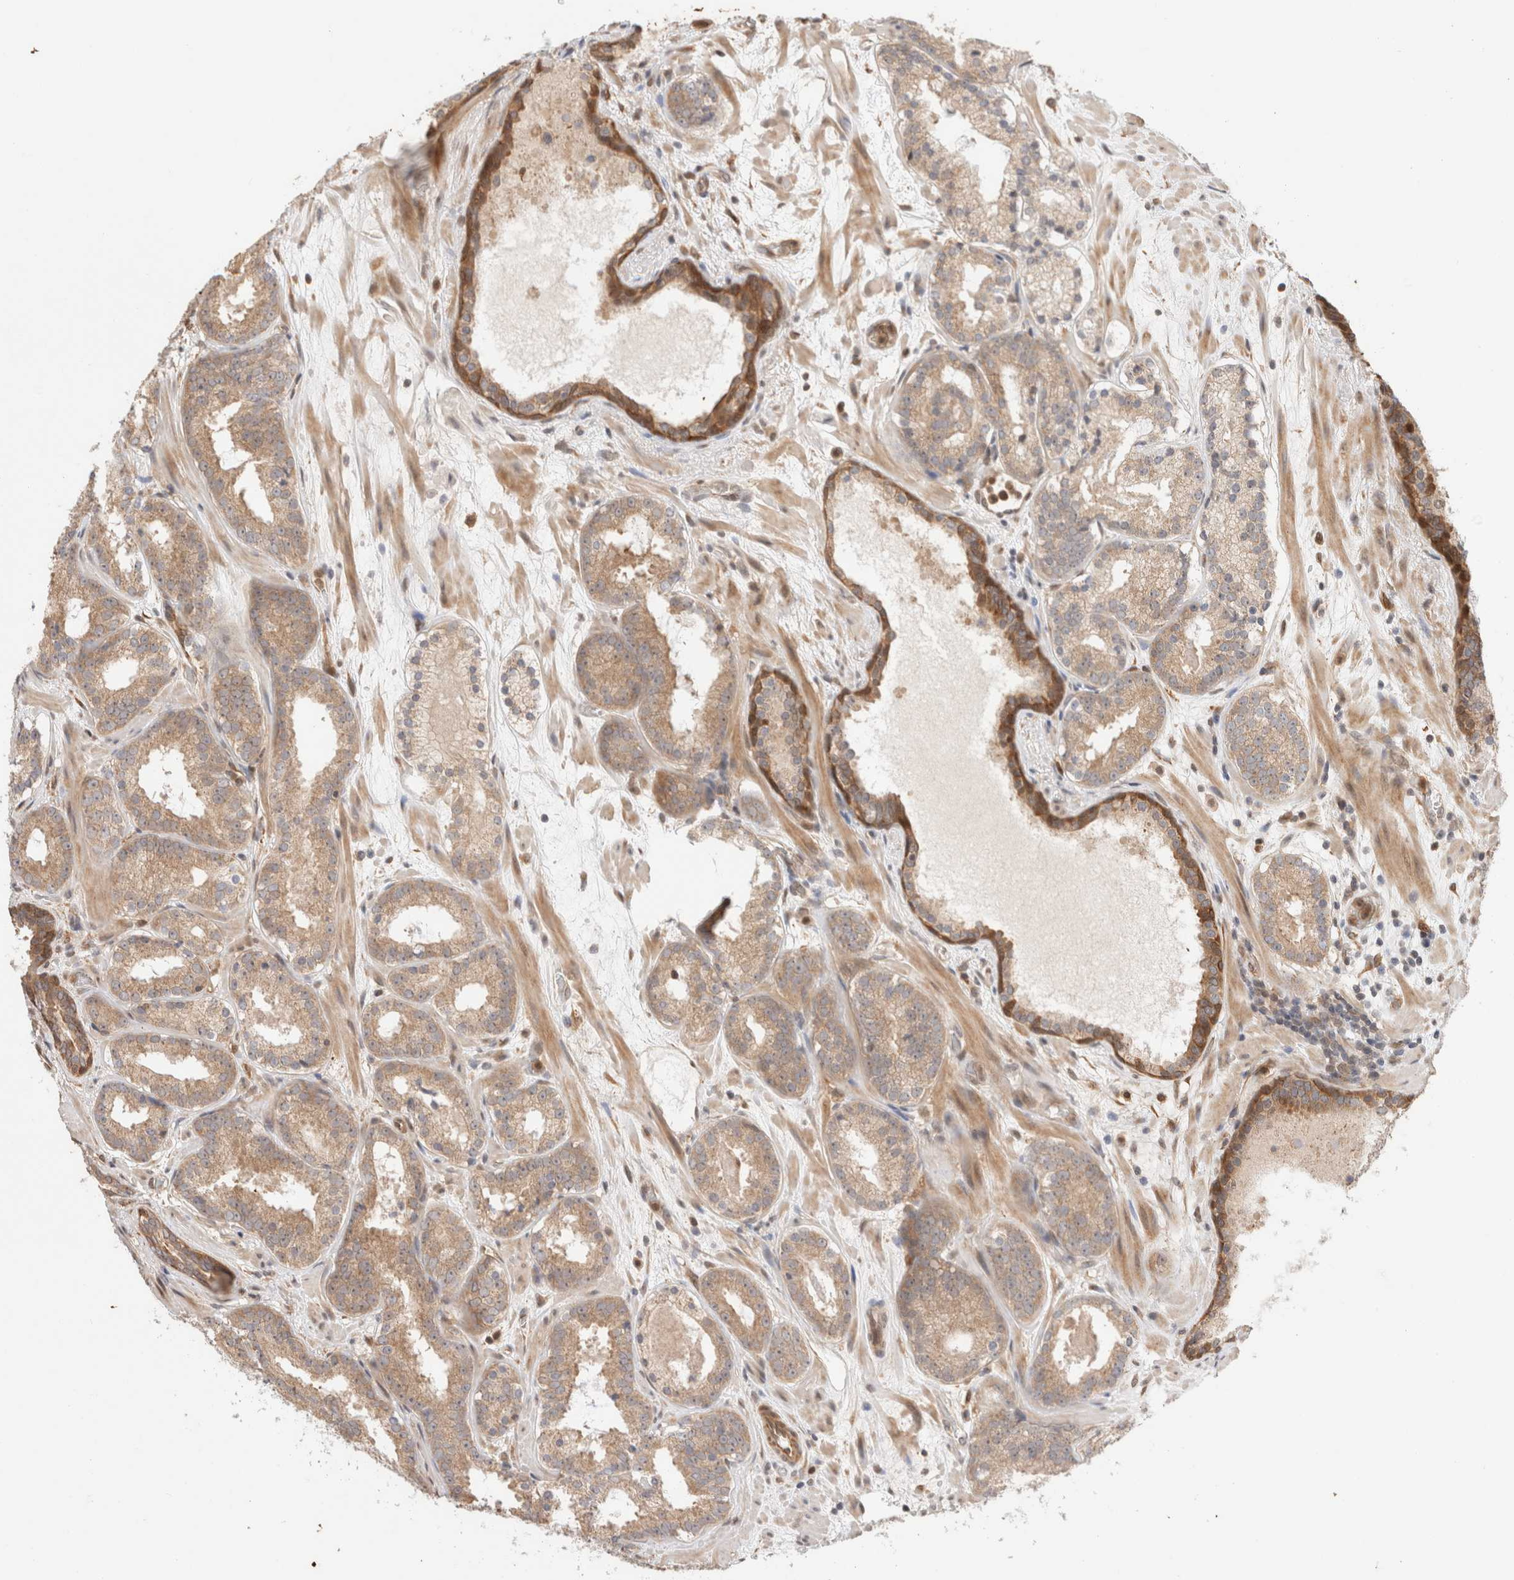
{"staining": {"intensity": "weak", "quantity": ">75%", "location": "cytoplasmic/membranous"}, "tissue": "prostate cancer", "cell_type": "Tumor cells", "image_type": "cancer", "snomed": [{"axis": "morphology", "description": "Adenocarcinoma, Low grade"}, {"axis": "topography", "description": "Prostate"}], "caption": "This image reveals prostate adenocarcinoma (low-grade) stained with IHC to label a protein in brown. The cytoplasmic/membranous of tumor cells show weak positivity for the protein. Nuclei are counter-stained blue.", "gene": "OTUD6B", "patient": {"sex": "male", "age": 69}}